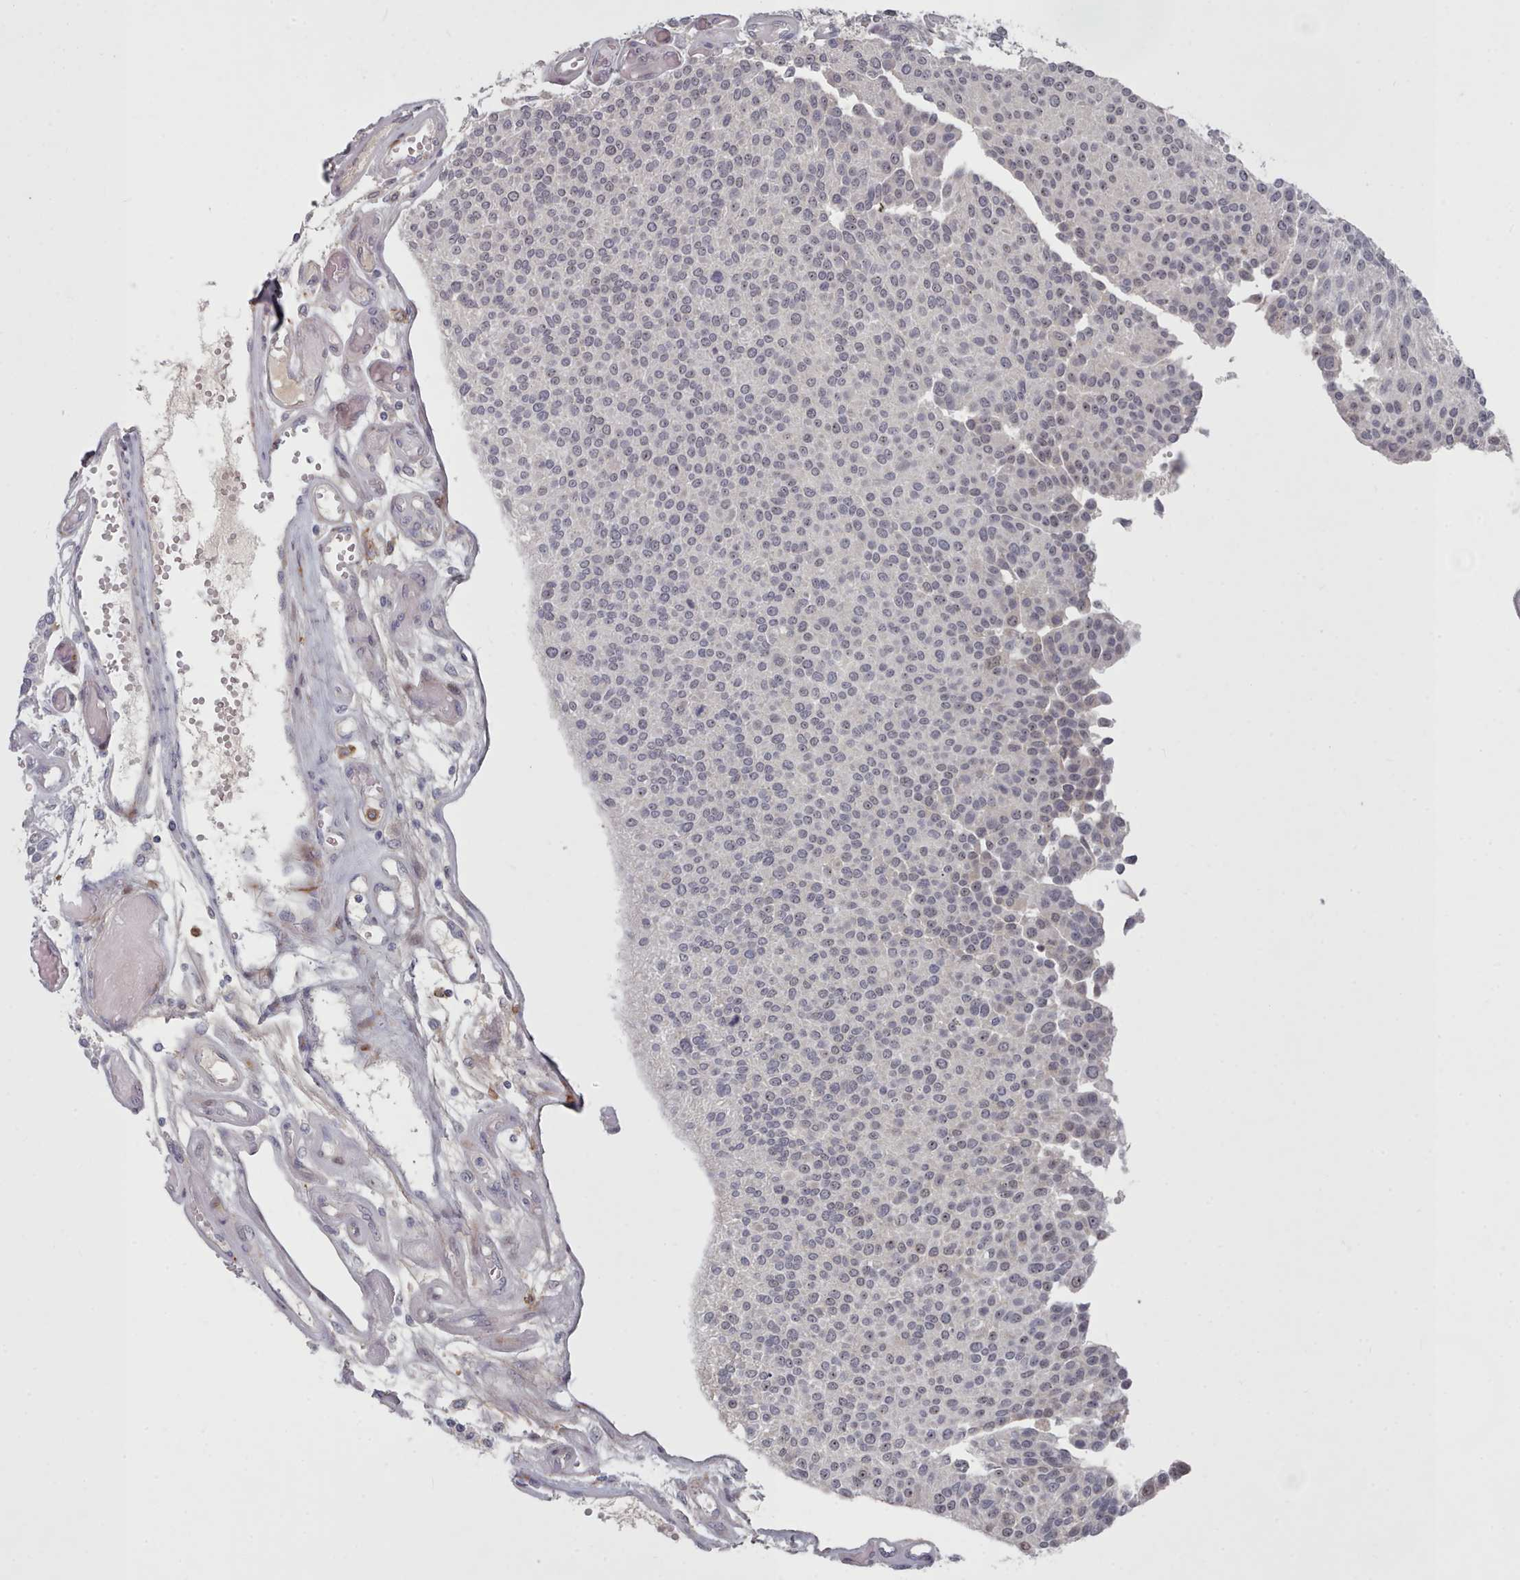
{"staining": {"intensity": "weak", "quantity": "<25%", "location": "nuclear"}, "tissue": "urothelial cancer", "cell_type": "Tumor cells", "image_type": "cancer", "snomed": [{"axis": "morphology", "description": "Urothelial carcinoma, NOS"}, {"axis": "topography", "description": "Urinary bladder"}], "caption": "The histopathology image displays no significant staining in tumor cells of urothelial cancer.", "gene": "COL8A2", "patient": {"sex": "male", "age": 55}}